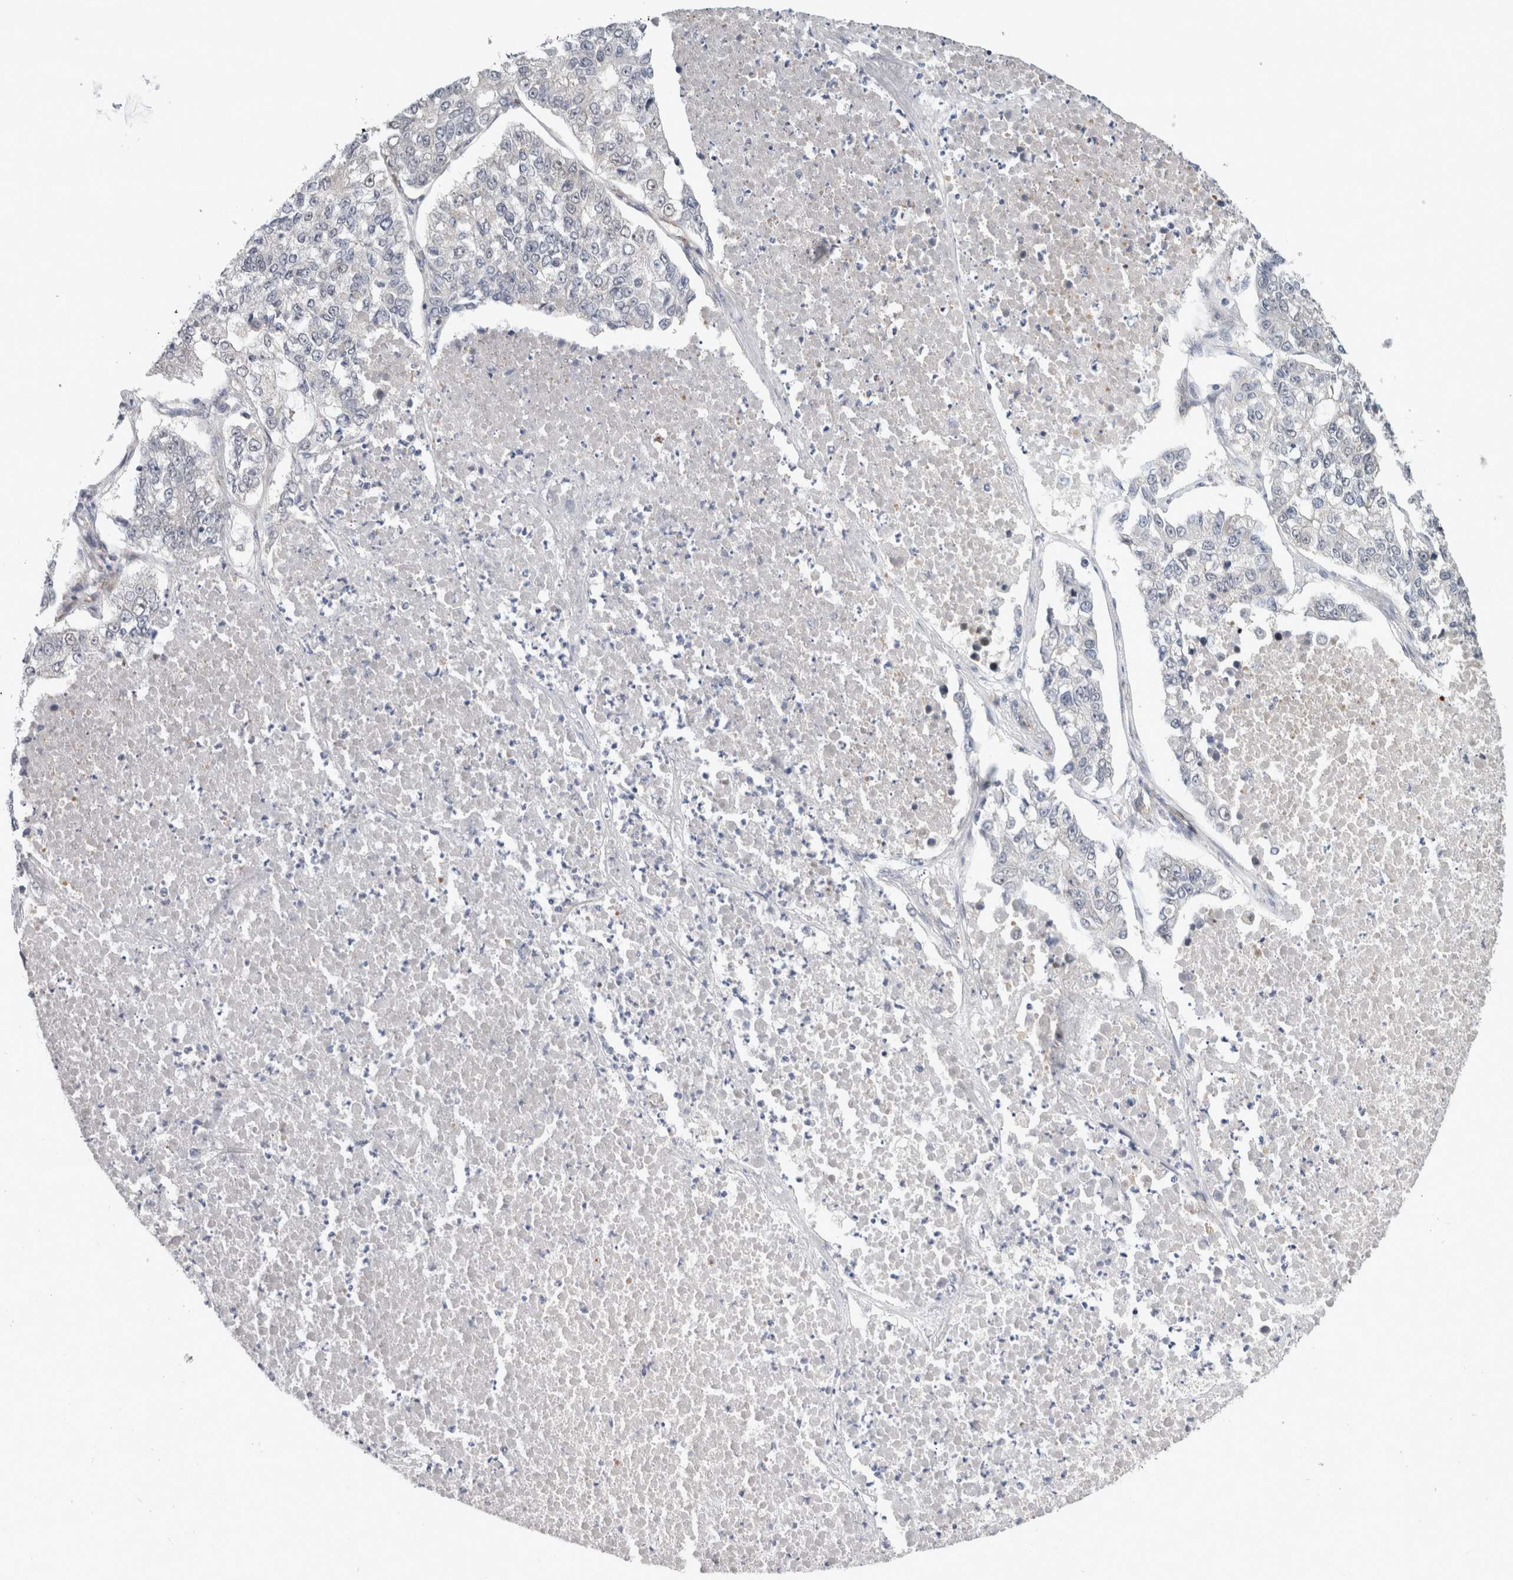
{"staining": {"intensity": "negative", "quantity": "none", "location": "none"}, "tissue": "lung cancer", "cell_type": "Tumor cells", "image_type": "cancer", "snomed": [{"axis": "morphology", "description": "Adenocarcinoma, NOS"}, {"axis": "topography", "description": "Lung"}], "caption": "Immunohistochemistry histopathology image of adenocarcinoma (lung) stained for a protein (brown), which reveals no staining in tumor cells.", "gene": "EIF4G3", "patient": {"sex": "male", "age": 49}}